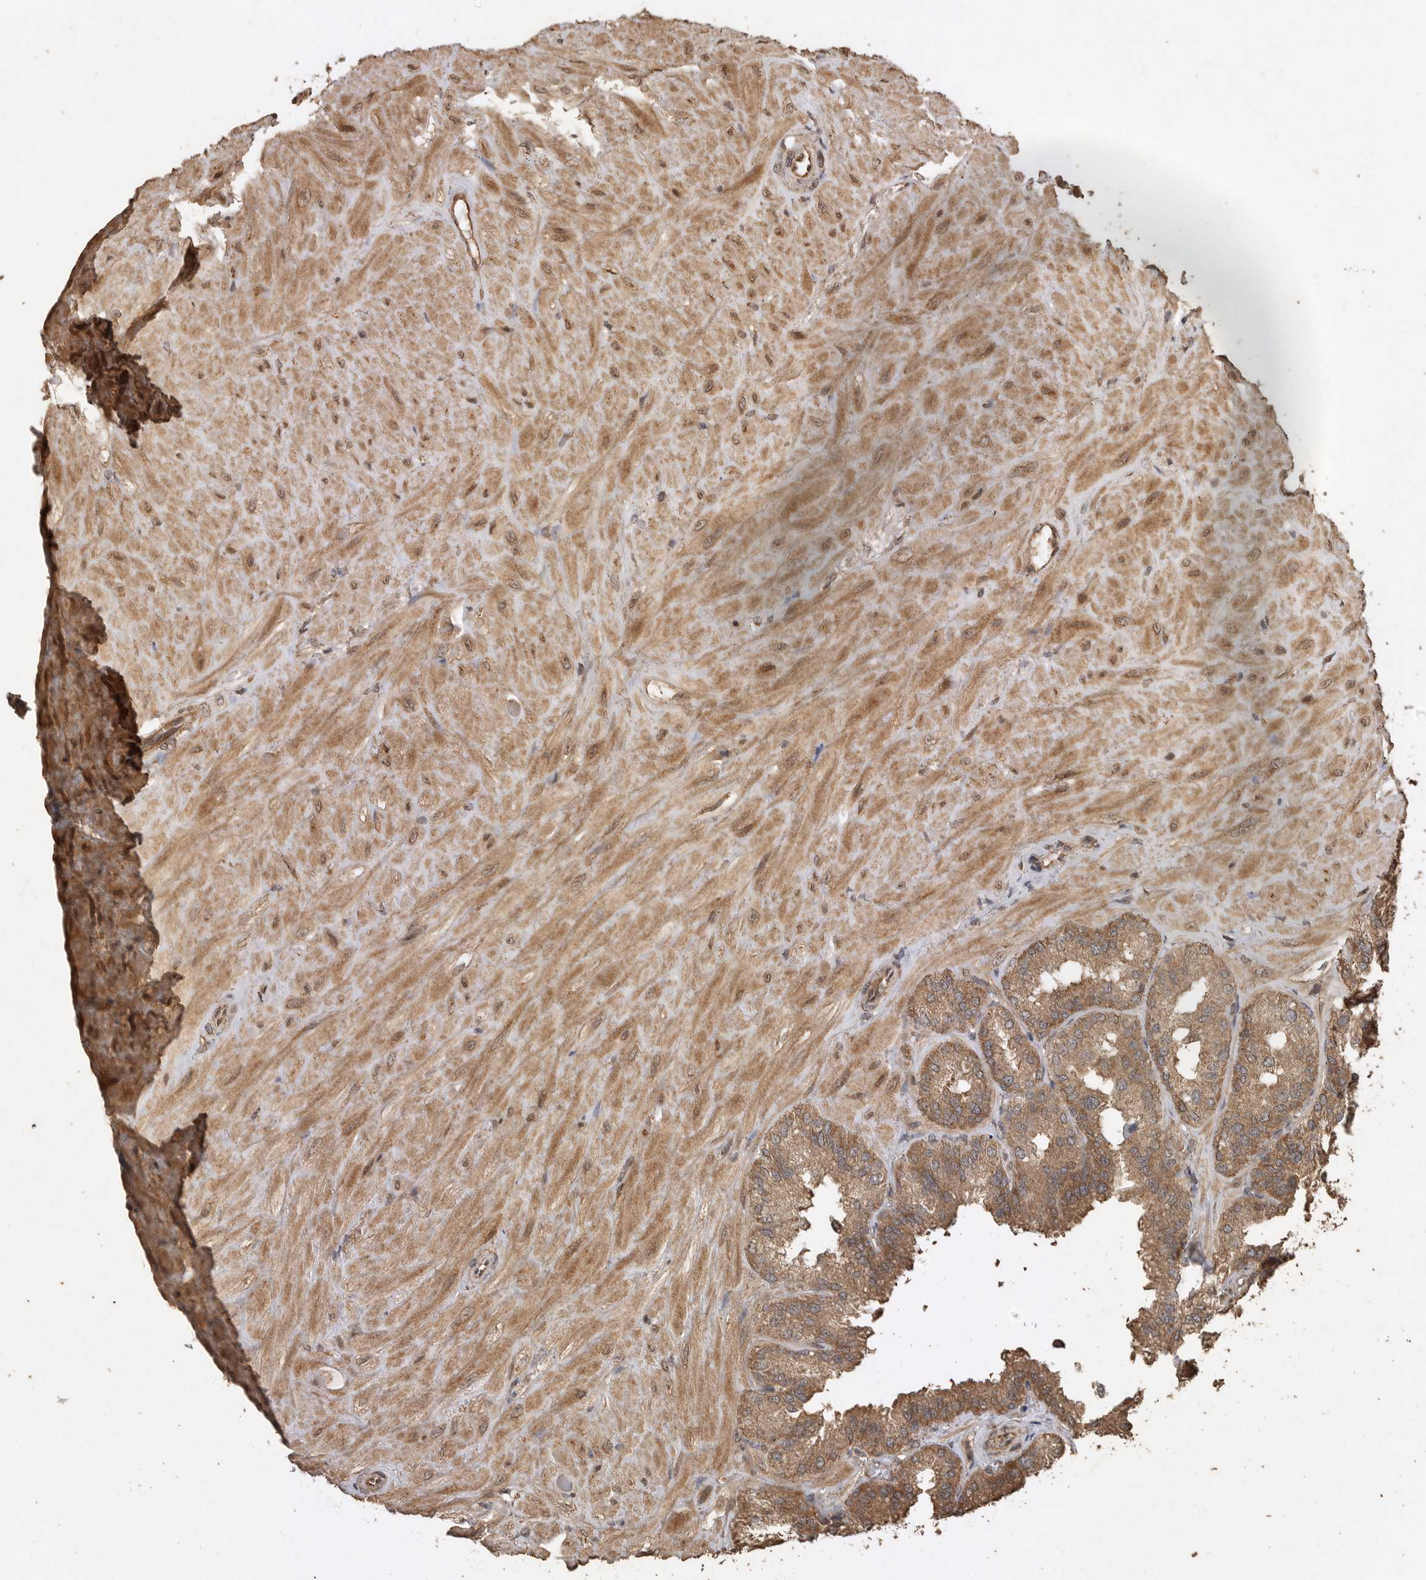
{"staining": {"intensity": "moderate", "quantity": ">75%", "location": "cytoplasmic/membranous"}, "tissue": "seminal vesicle", "cell_type": "Glandular cells", "image_type": "normal", "snomed": [{"axis": "morphology", "description": "Normal tissue, NOS"}, {"axis": "topography", "description": "Prostate"}, {"axis": "topography", "description": "Seminal veicle"}], "caption": "Immunohistochemistry staining of normal seminal vesicle, which exhibits medium levels of moderate cytoplasmic/membranous positivity in about >75% of glandular cells indicating moderate cytoplasmic/membranous protein expression. The staining was performed using DAB (3,3'-diaminobenzidine) (brown) for protein detection and nuclei were counterstained in hematoxylin (blue).", "gene": "PINK1", "patient": {"sex": "male", "age": 51}}